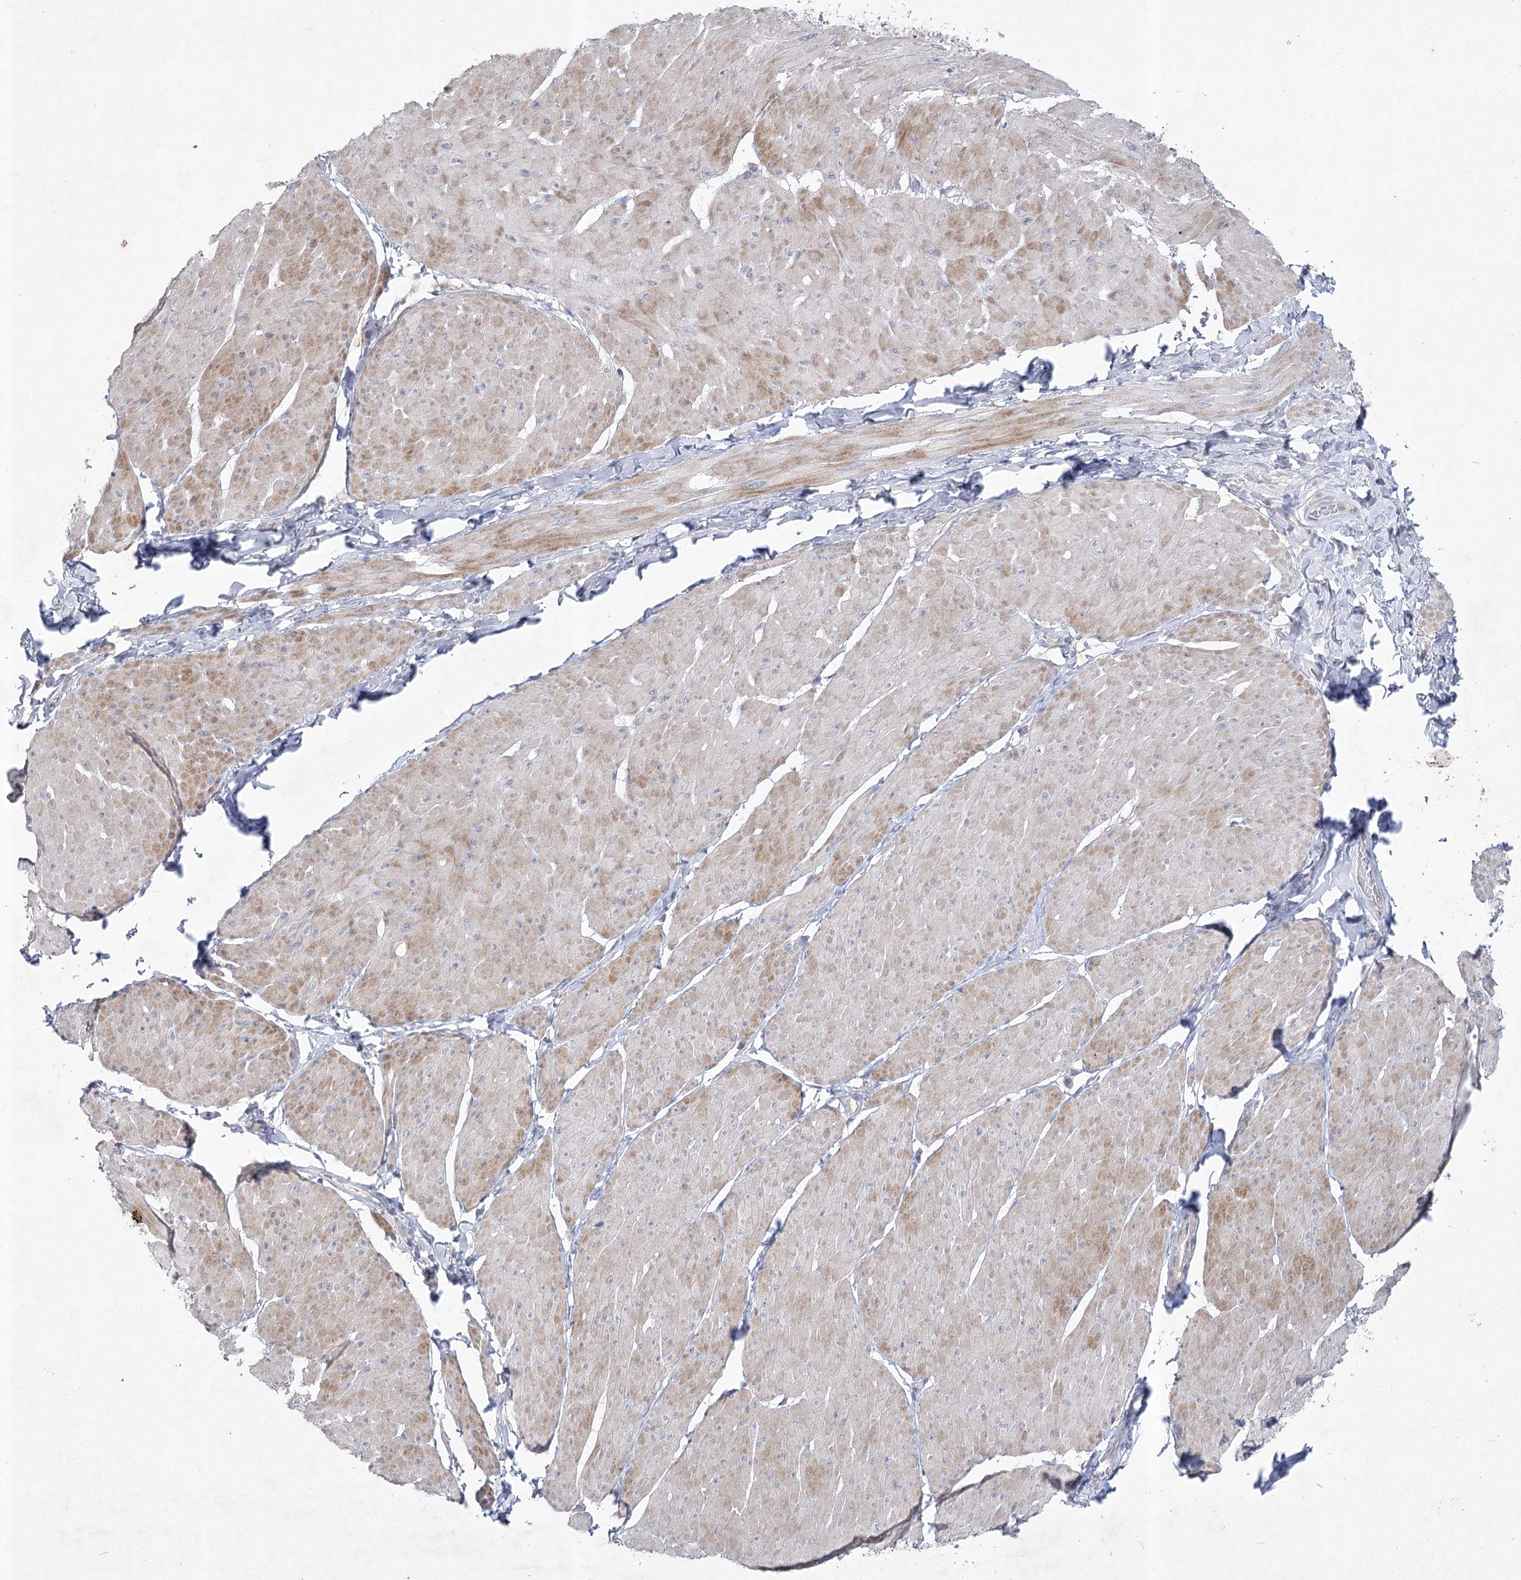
{"staining": {"intensity": "weak", "quantity": "<25%", "location": "cytoplasmic/membranous"}, "tissue": "smooth muscle", "cell_type": "Smooth muscle cells", "image_type": "normal", "snomed": [{"axis": "morphology", "description": "Urothelial carcinoma, High grade"}, {"axis": "topography", "description": "Urinary bladder"}], "caption": "A high-resolution image shows IHC staining of unremarkable smooth muscle, which exhibits no significant positivity in smooth muscle cells. (IHC, brightfield microscopy, high magnification).", "gene": "ITSN2", "patient": {"sex": "male", "age": 46}}